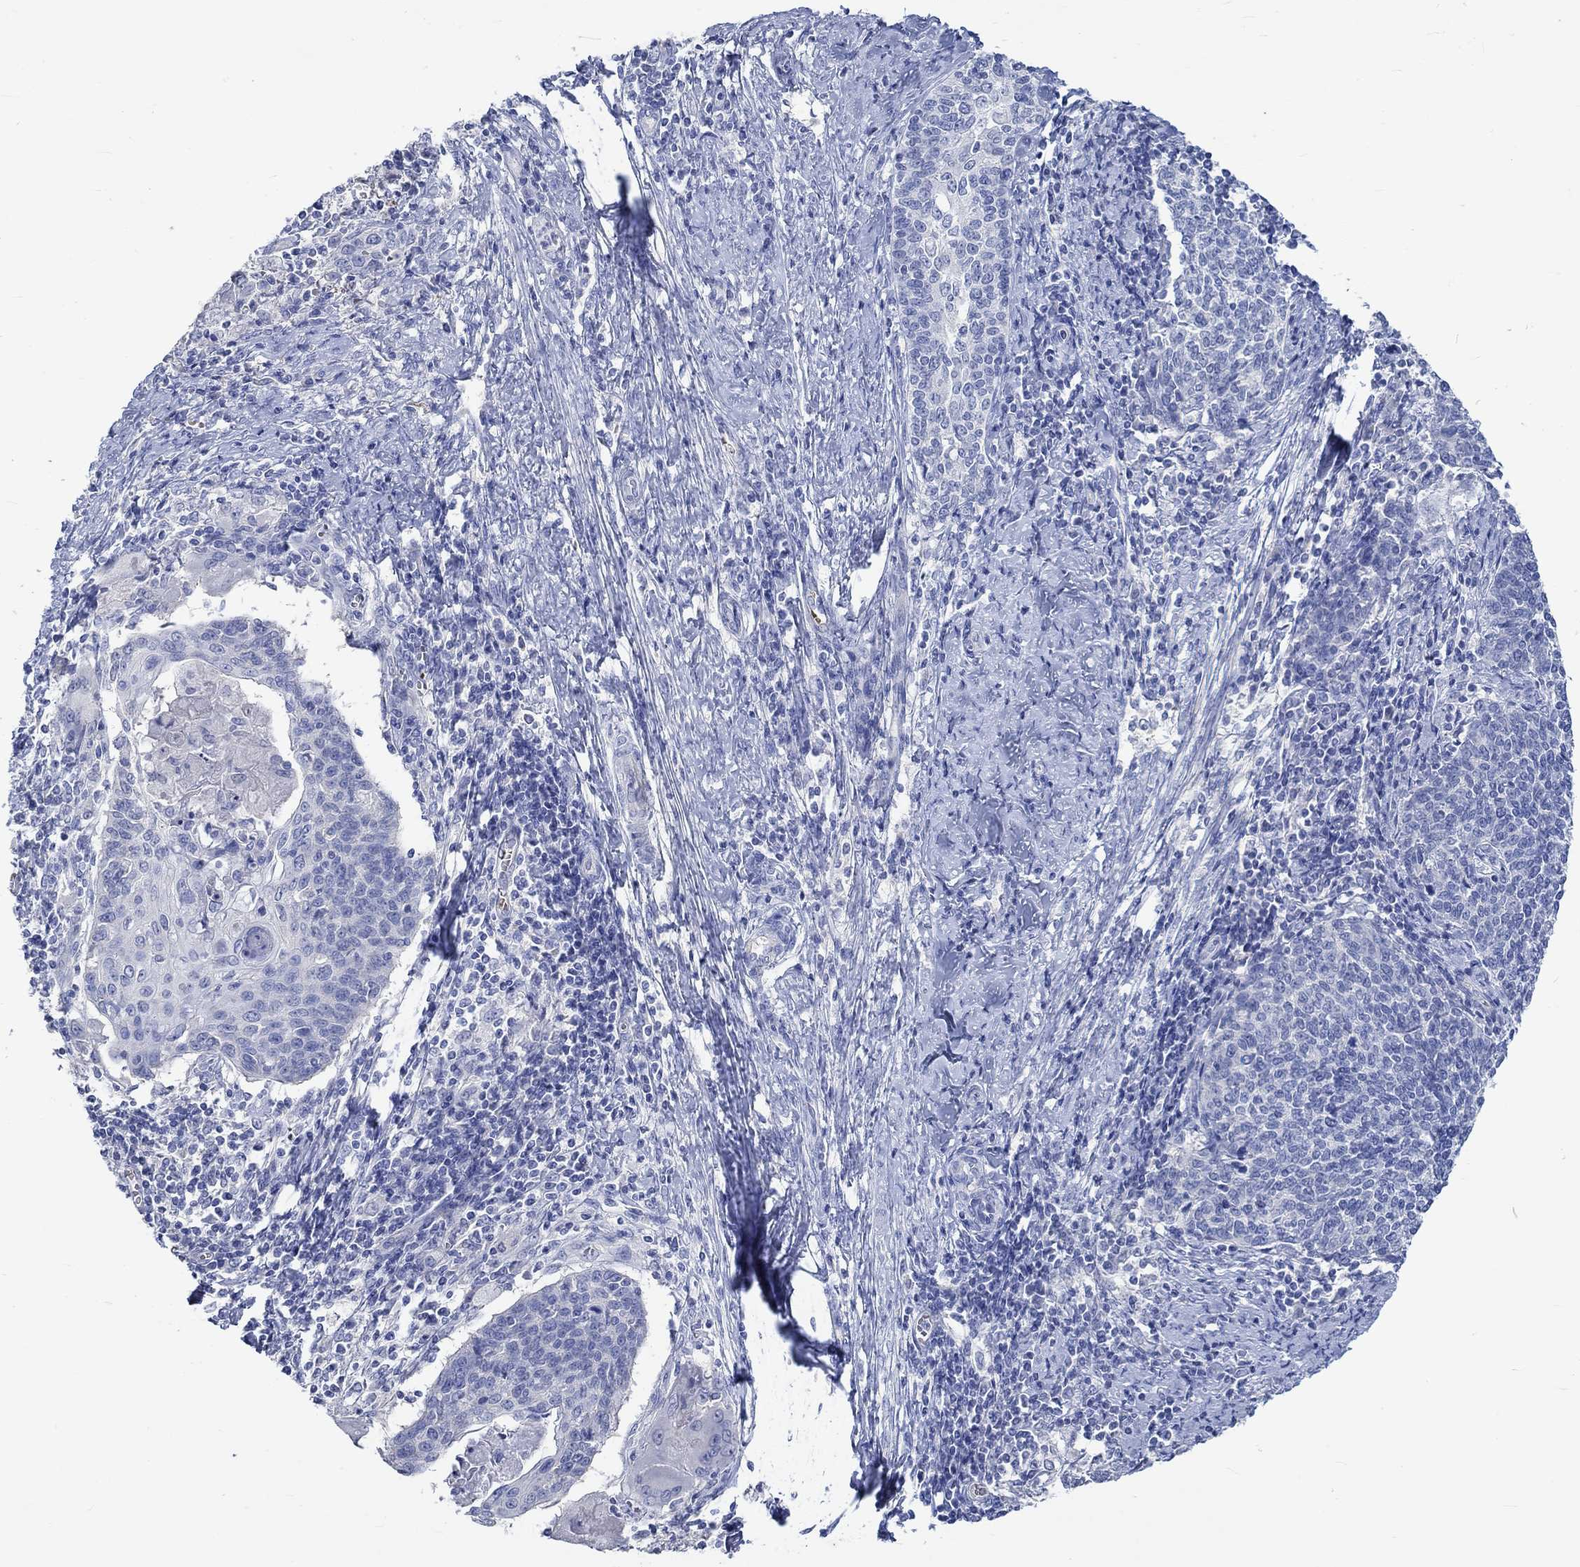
{"staining": {"intensity": "negative", "quantity": "none", "location": "none"}, "tissue": "cervical cancer", "cell_type": "Tumor cells", "image_type": "cancer", "snomed": [{"axis": "morphology", "description": "Squamous cell carcinoma, NOS"}, {"axis": "topography", "description": "Cervix"}], "caption": "DAB immunohistochemical staining of human cervical cancer displays no significant staining in tumor cells. (Stains: DAB (3,3'-diaminobenzidine) immunohistochemistry with hematoxylin counter stain, Microscopy: brightfield microscopy at high magnification).", "gene": "KCNA1", "patient": {"sex": "female", "age": 39}}